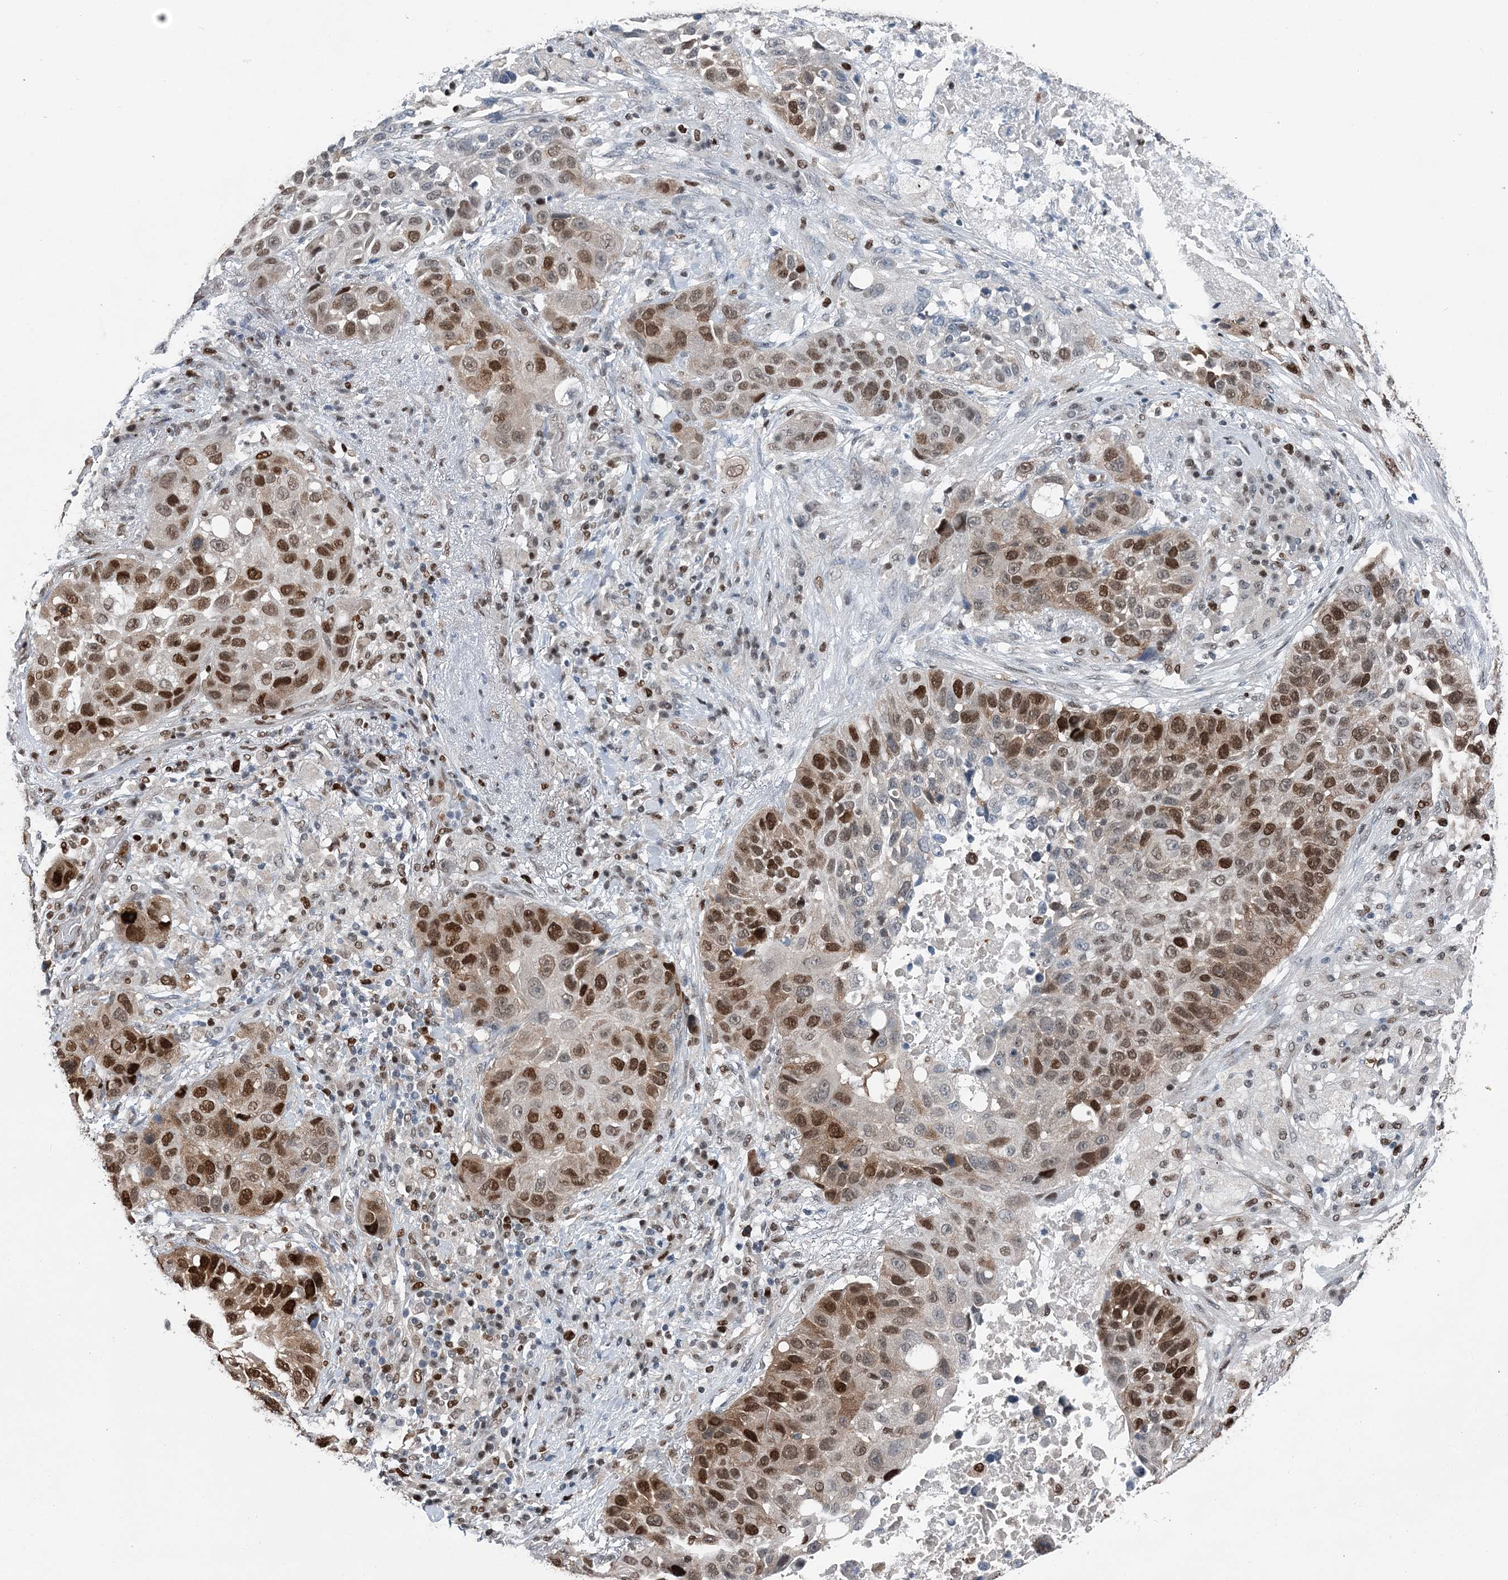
{"staining": {"intensity": "strong", "quantity": "25%-75%", "location": "nuclear"}, "tissue": "lung cancer", "cell_type": "Tumor cells", "image_type": "cancer", "snomed": [{"axis": "morphology", "description": "Squamous cell carcinoma, NOS"}, {"axis": "topography", "description": "Lung"}], "caption": "There is high levels of strong nuclear expression in tumor cells of squamous cell carcinoma (lung), as demonstrated by immunohistochemical staining (brown color).", "gene": "HAT1", "patient": {"sex": "male", "age": 57}}